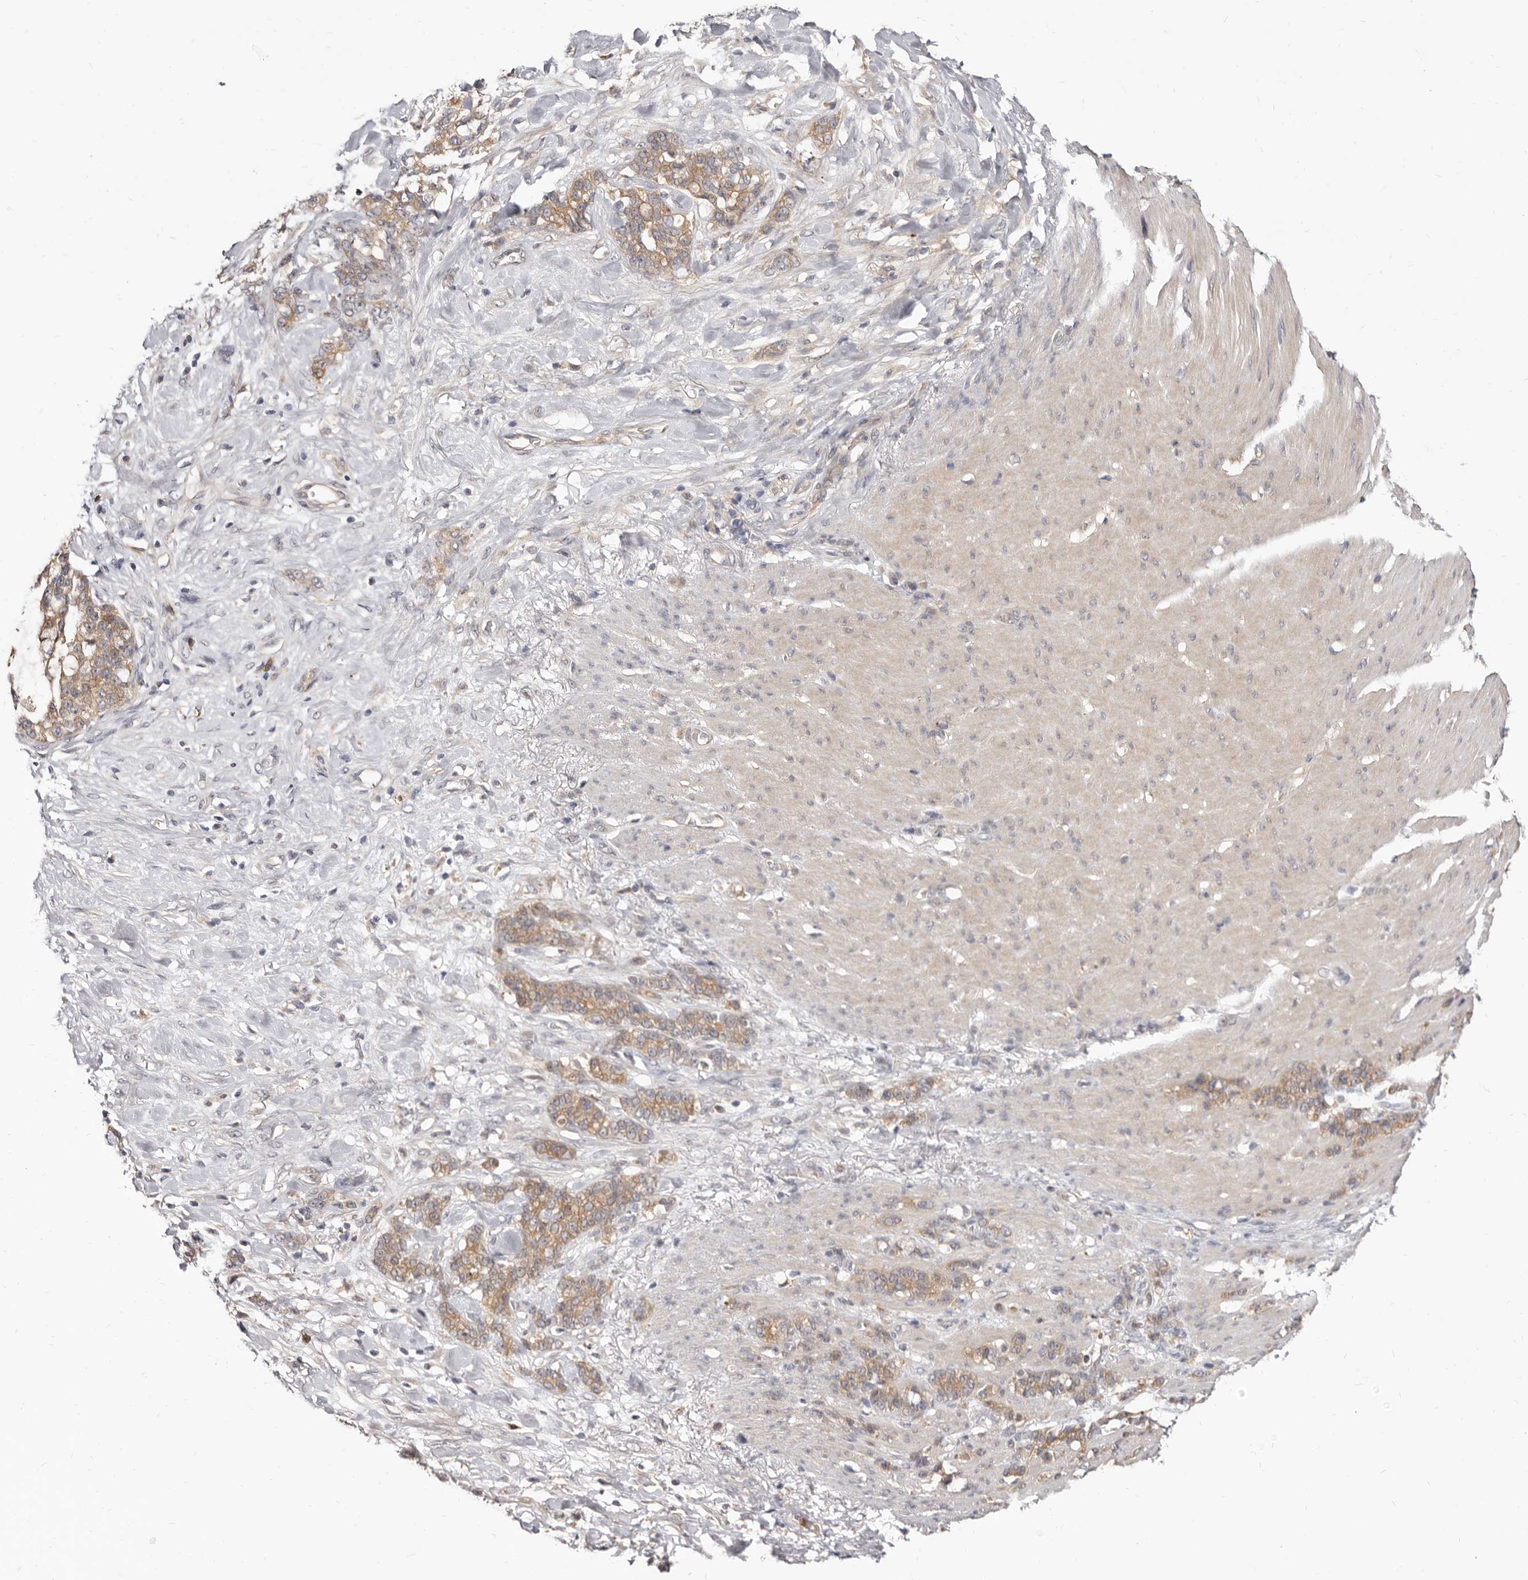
{"staining": {"intensity": "moderate", "quantity": ">75%", "location": "cytoplasmic/membranous"}, "tissue": "stomach cancer", "cell_type": "Tumor cells", "image_type": "cancer", "snomed": [{"axis": "morphology", "description": "Adenocarcinoma, NOS"}, {"axis": "topography", "description": "Stomach, lower"}], "caption": "Protein positivity by immunohistochemistry demonstrates moderate cytoplasmic/membranous staining in about >75% of tumor cells in adenocarcinoma (stomach).", "gene": "TC2N", "patient": {"sex": "male", "age": 88}}